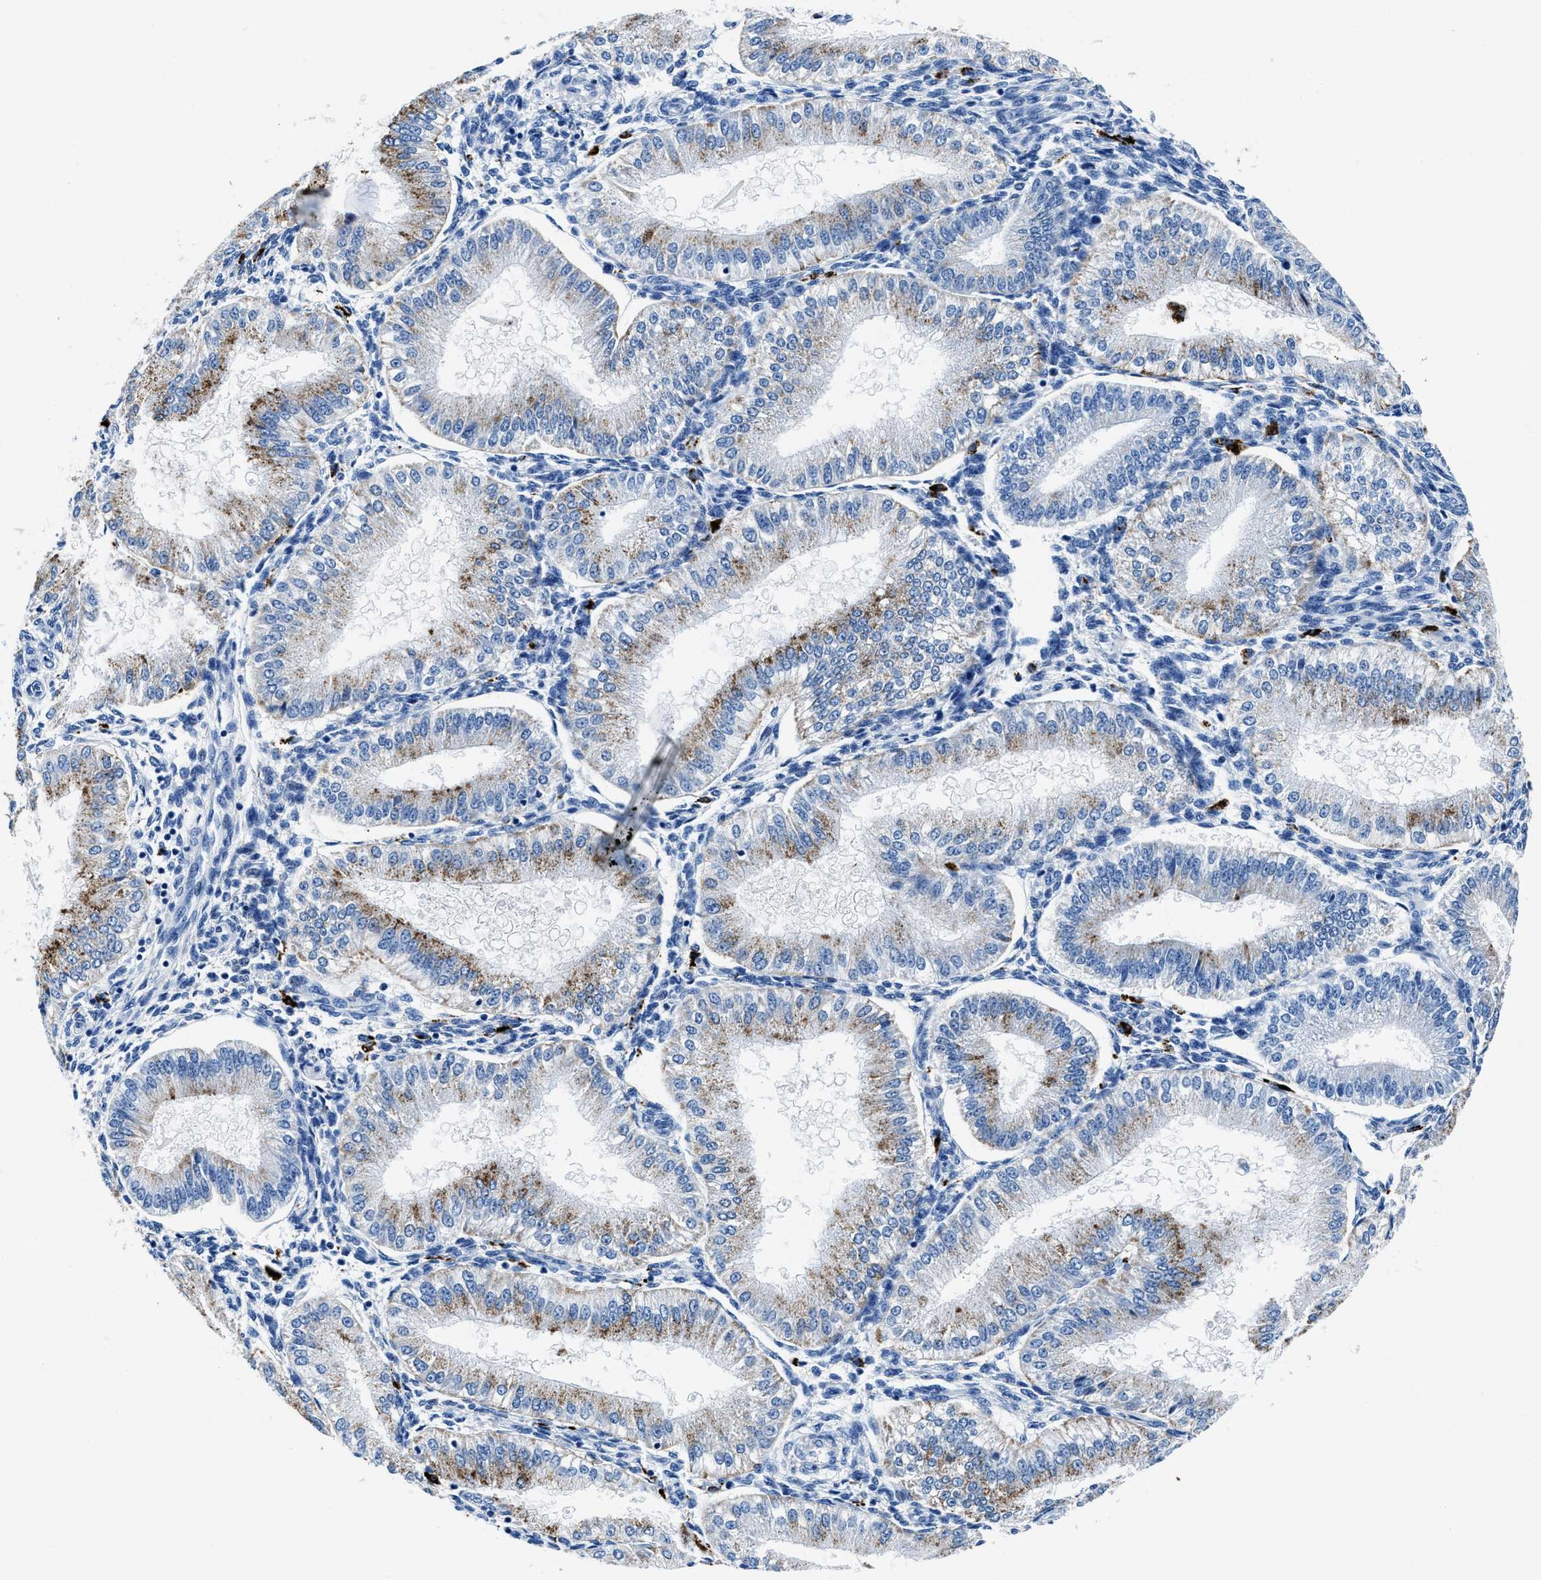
{"staining": {"intensity": "negative", "quantity": "none", "location": "none"}, "tissue": "endometrium", "cell_type": "Cells in endometrial stroma", "image_type": "normal", "snomed": [{"axis": "morphology", "description": "Normal tissue, NOS"}, {"axis": "topography", "description": "Endometrium"}], "caption": "Histopathology image shows no protein staining in cells in endometrial stroma of unremarkable endometrium. (DAB (3,3'-diaminobenzidine) IHC visualized using brightfield microscopy, high magnification).", "gene": "OR14K1", "patient": {"sex": "female", "age": 39}}